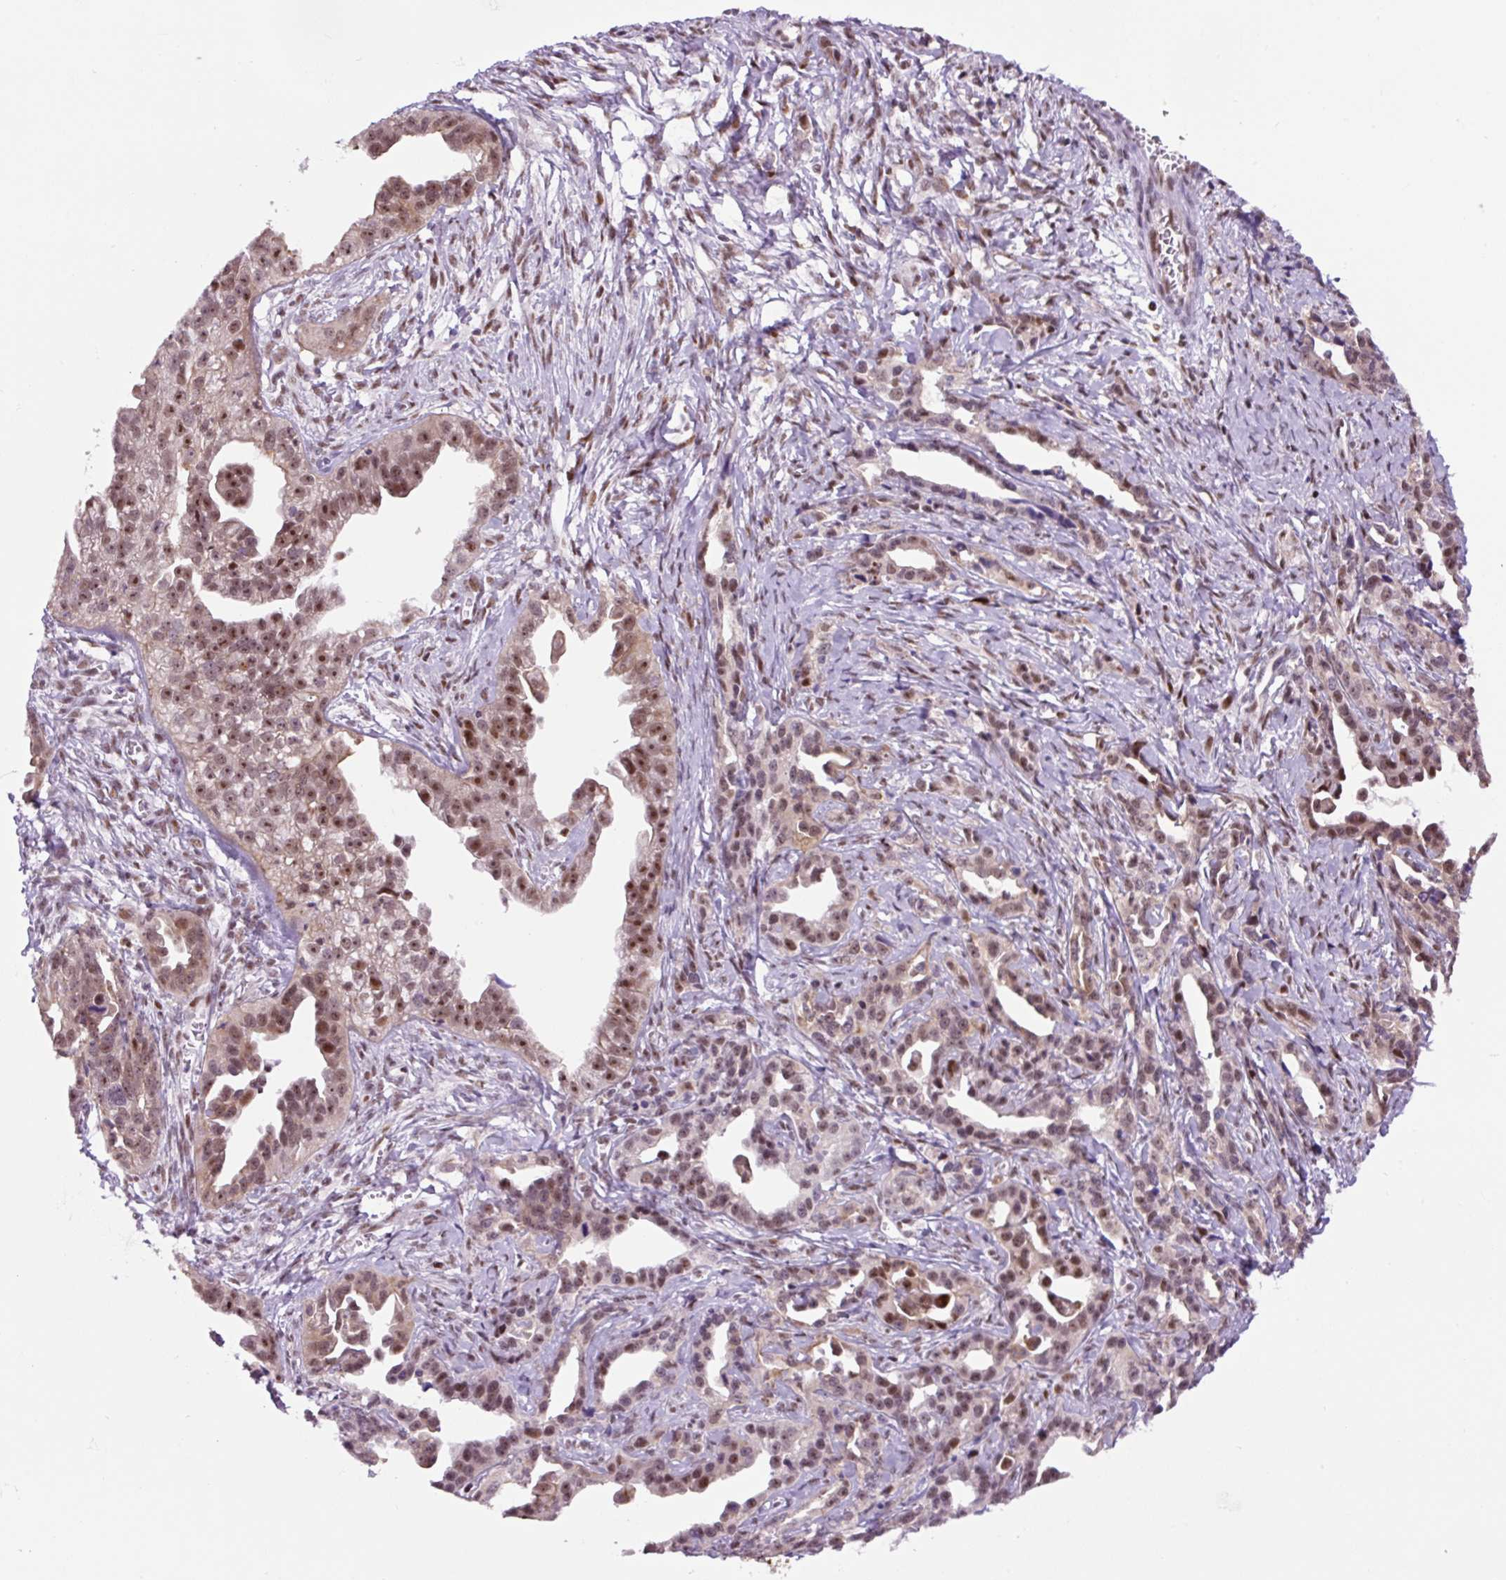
{"staining": {"intensity": "moderate", "quantity": ">75%", "location": "nuclear"}, "tissue": "ovarian cancer", "cell_type": "Tumor cells", "image_type": "cancer", "snomed": [{"axis": "morphology", "description": "Cystadenocarcinoma, serous, NOS"}, {"axis": "topography", "description": "Ovary"}], "caption": "Tumor cells demonstrate medium levels of moderate nuclear expression in about >75% of cells in human serous cystadenocarcinoma (ovarian).", "gene": "TAF1A", "patient": {"sex": "female", "age": 75}}